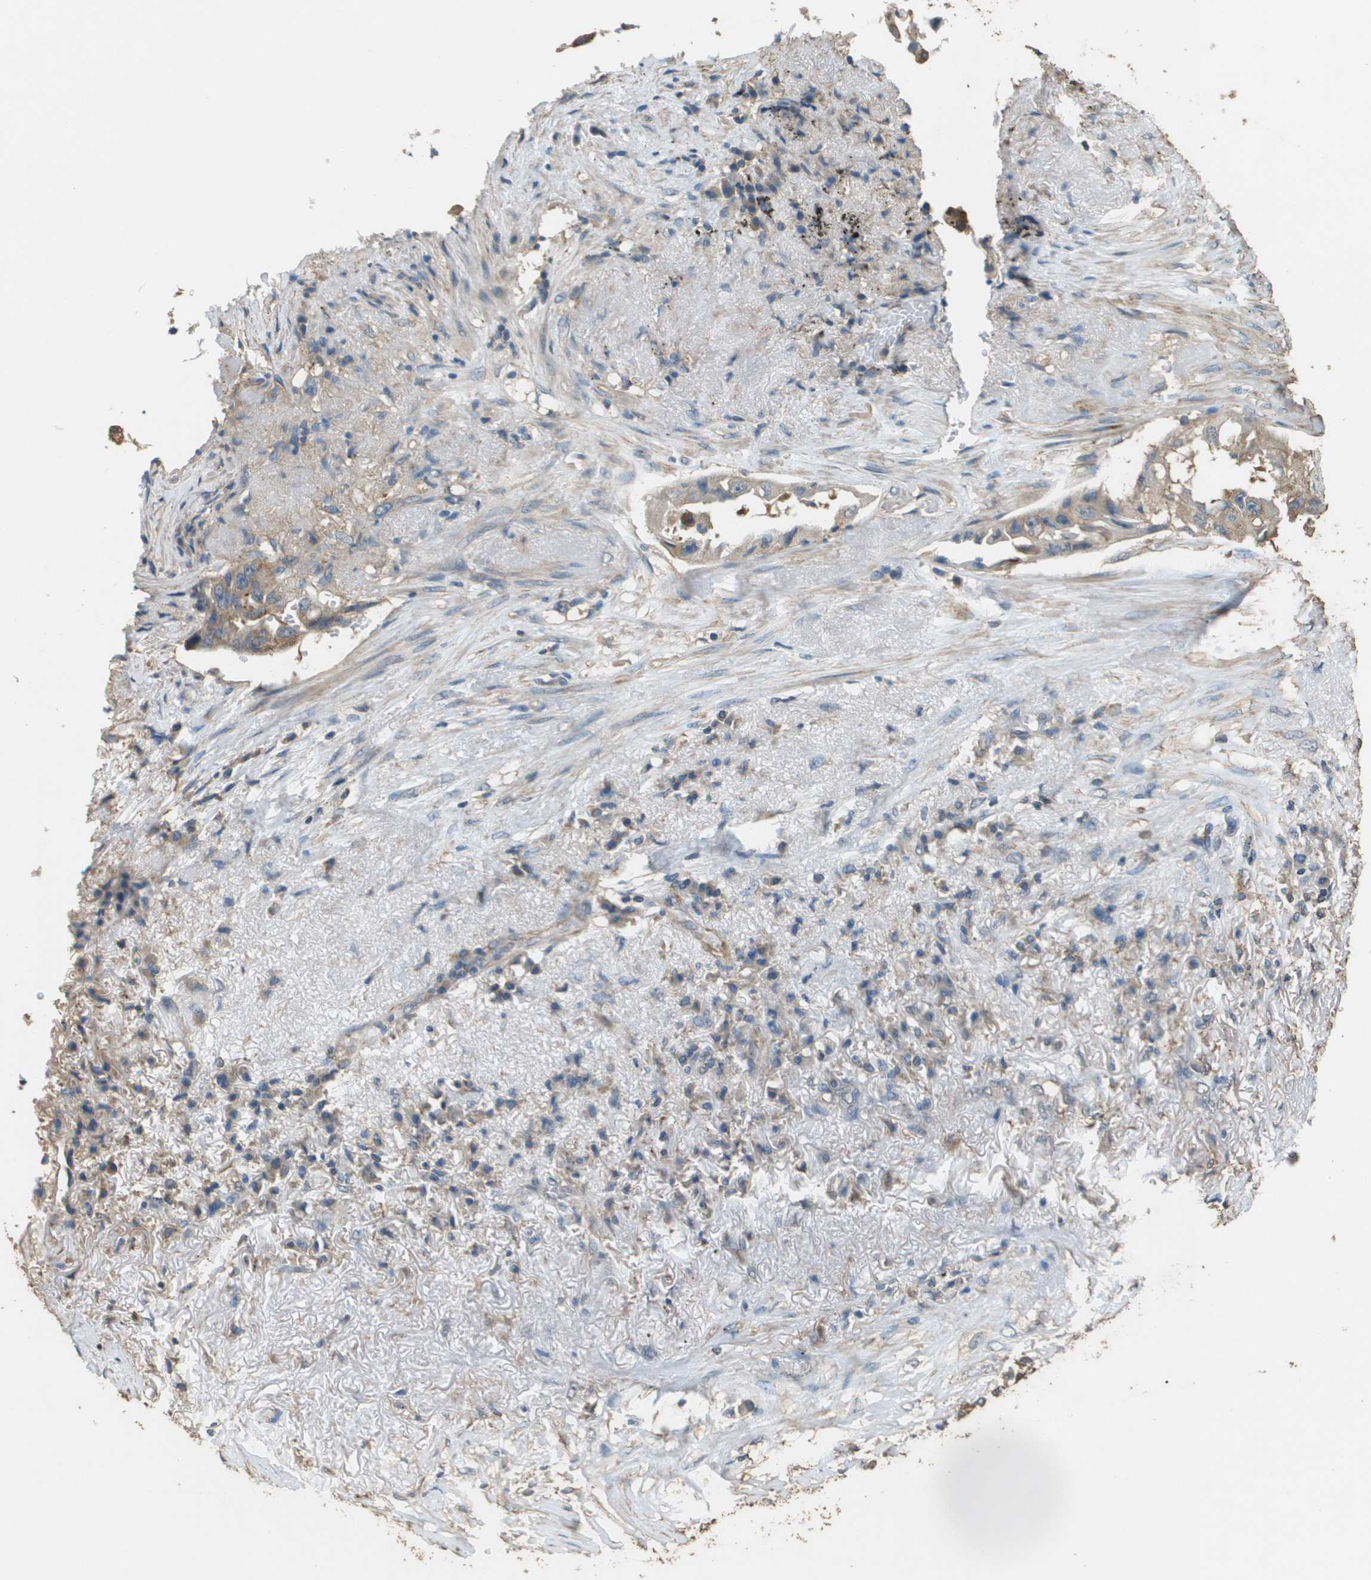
{"staining": {"intensity": "weak", "quantity": ">75%", "location": "cytoplasmic/membranous"}, "tissue": "lung cancer", "cell_type": "Tumor cells", "image_type": "cancer", "snomed": [{"axis": "morphology", "description": "Adenocarcinoma, NOS"}, {"axis": "topography", "description": "Lung"}], "caption": "Adenocarcinoma (lung) stained with immunohistochemistry exhibits weak cytoplasmic/membranous positivity in approximately >75% of tumor cells.", "gene": "MS4A7", "patient": {"sex": "female", "age": 51}}